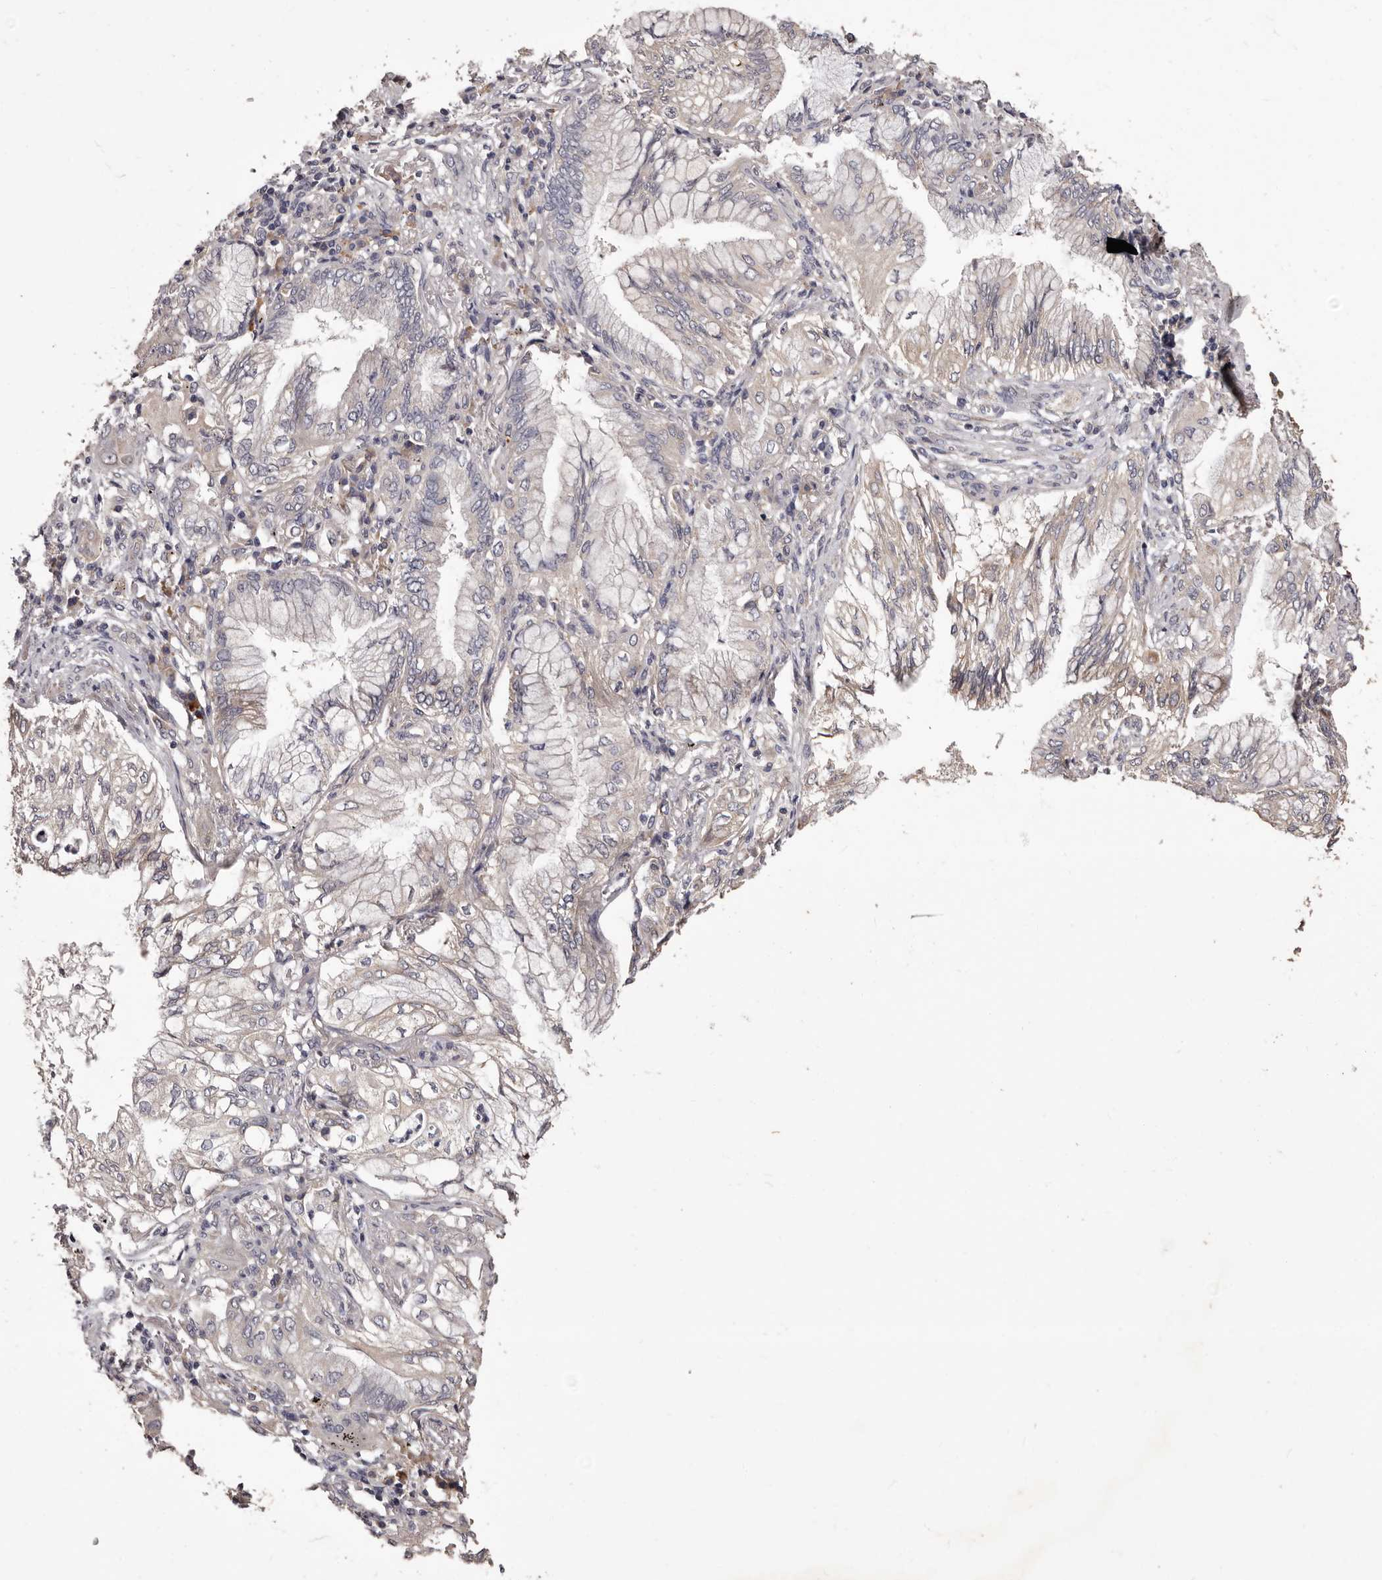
{"staining": {"intensity": "negative", "quantity": "none", "location": "none"}, "tissue": "lung cancer", "cell_type": "Tumor cells", "image_type": "cancer", "snomed": [{"axis": "morphology", "description": "Adenocarcinoma, NOS"}, {"axis": "topography", "description": "Lung"}], "caption": "Lung cancer was stained to show a protein in brown. There is no significant expression in tumor cells.", "gene": "ETNK1", "patient": {"sex": "female", "age": 70}}